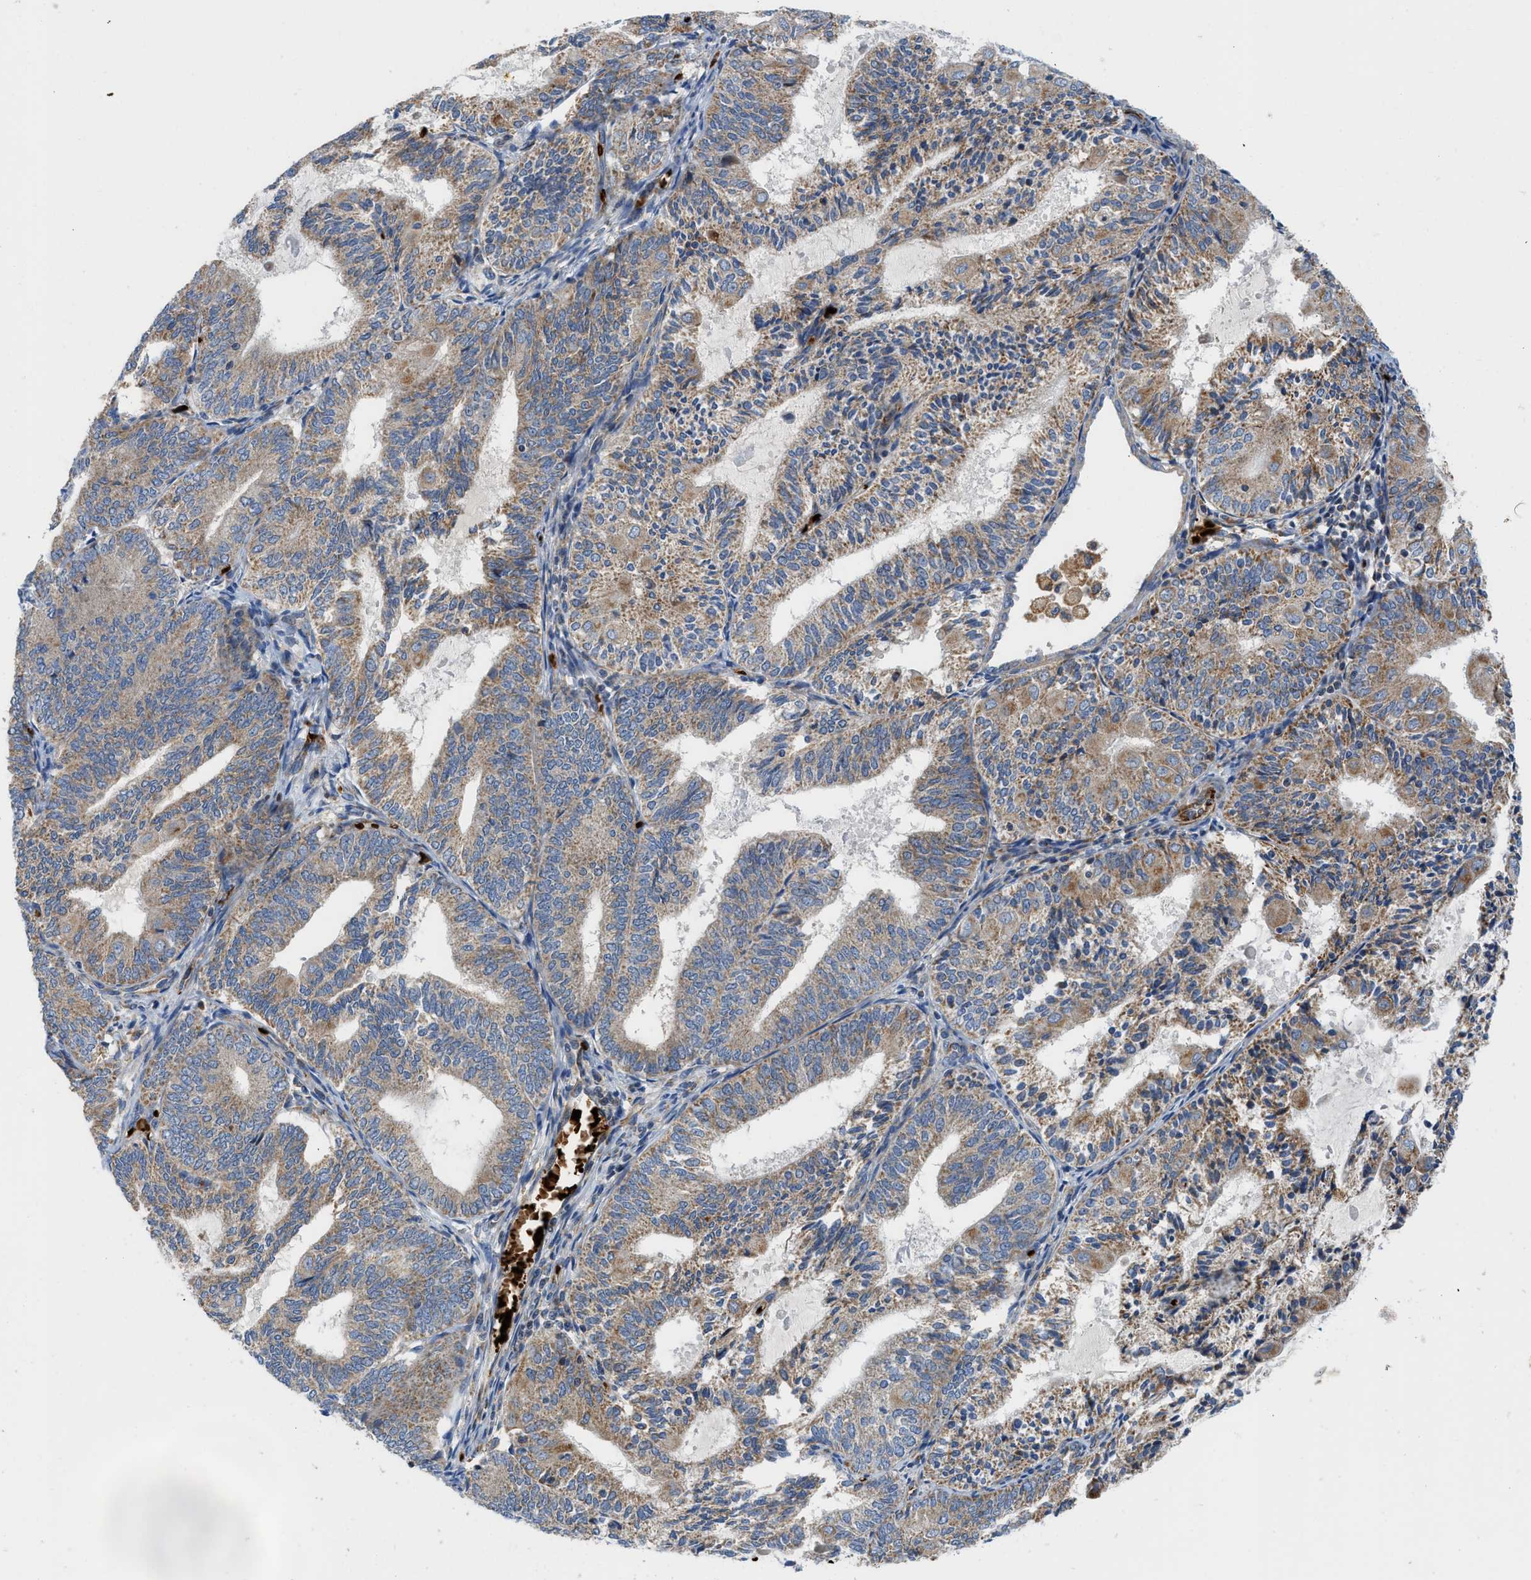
{"staining": {"intensity": "moderate", "quantity": "25%-75%", "location": "cytoplasmic/membranous"}, "tissue": "endometrial cancer", "cell_type": "Tumor cells", "image_type": "cancer", "snomed": [{"axis": "morphology", "description": "Adenocarcinoma, NOS"}, {"axis": "topography", "description": "Endometrium"}], "caption": "Protein staining of endometrial cancer (adenocarcinoma) tissue reveals moderate cytoplasmic/membranous staining in approximately 25%-75% of tumor cells.", "gene": "ZNF831", "patient": {"sex": "female", "age": 81}}